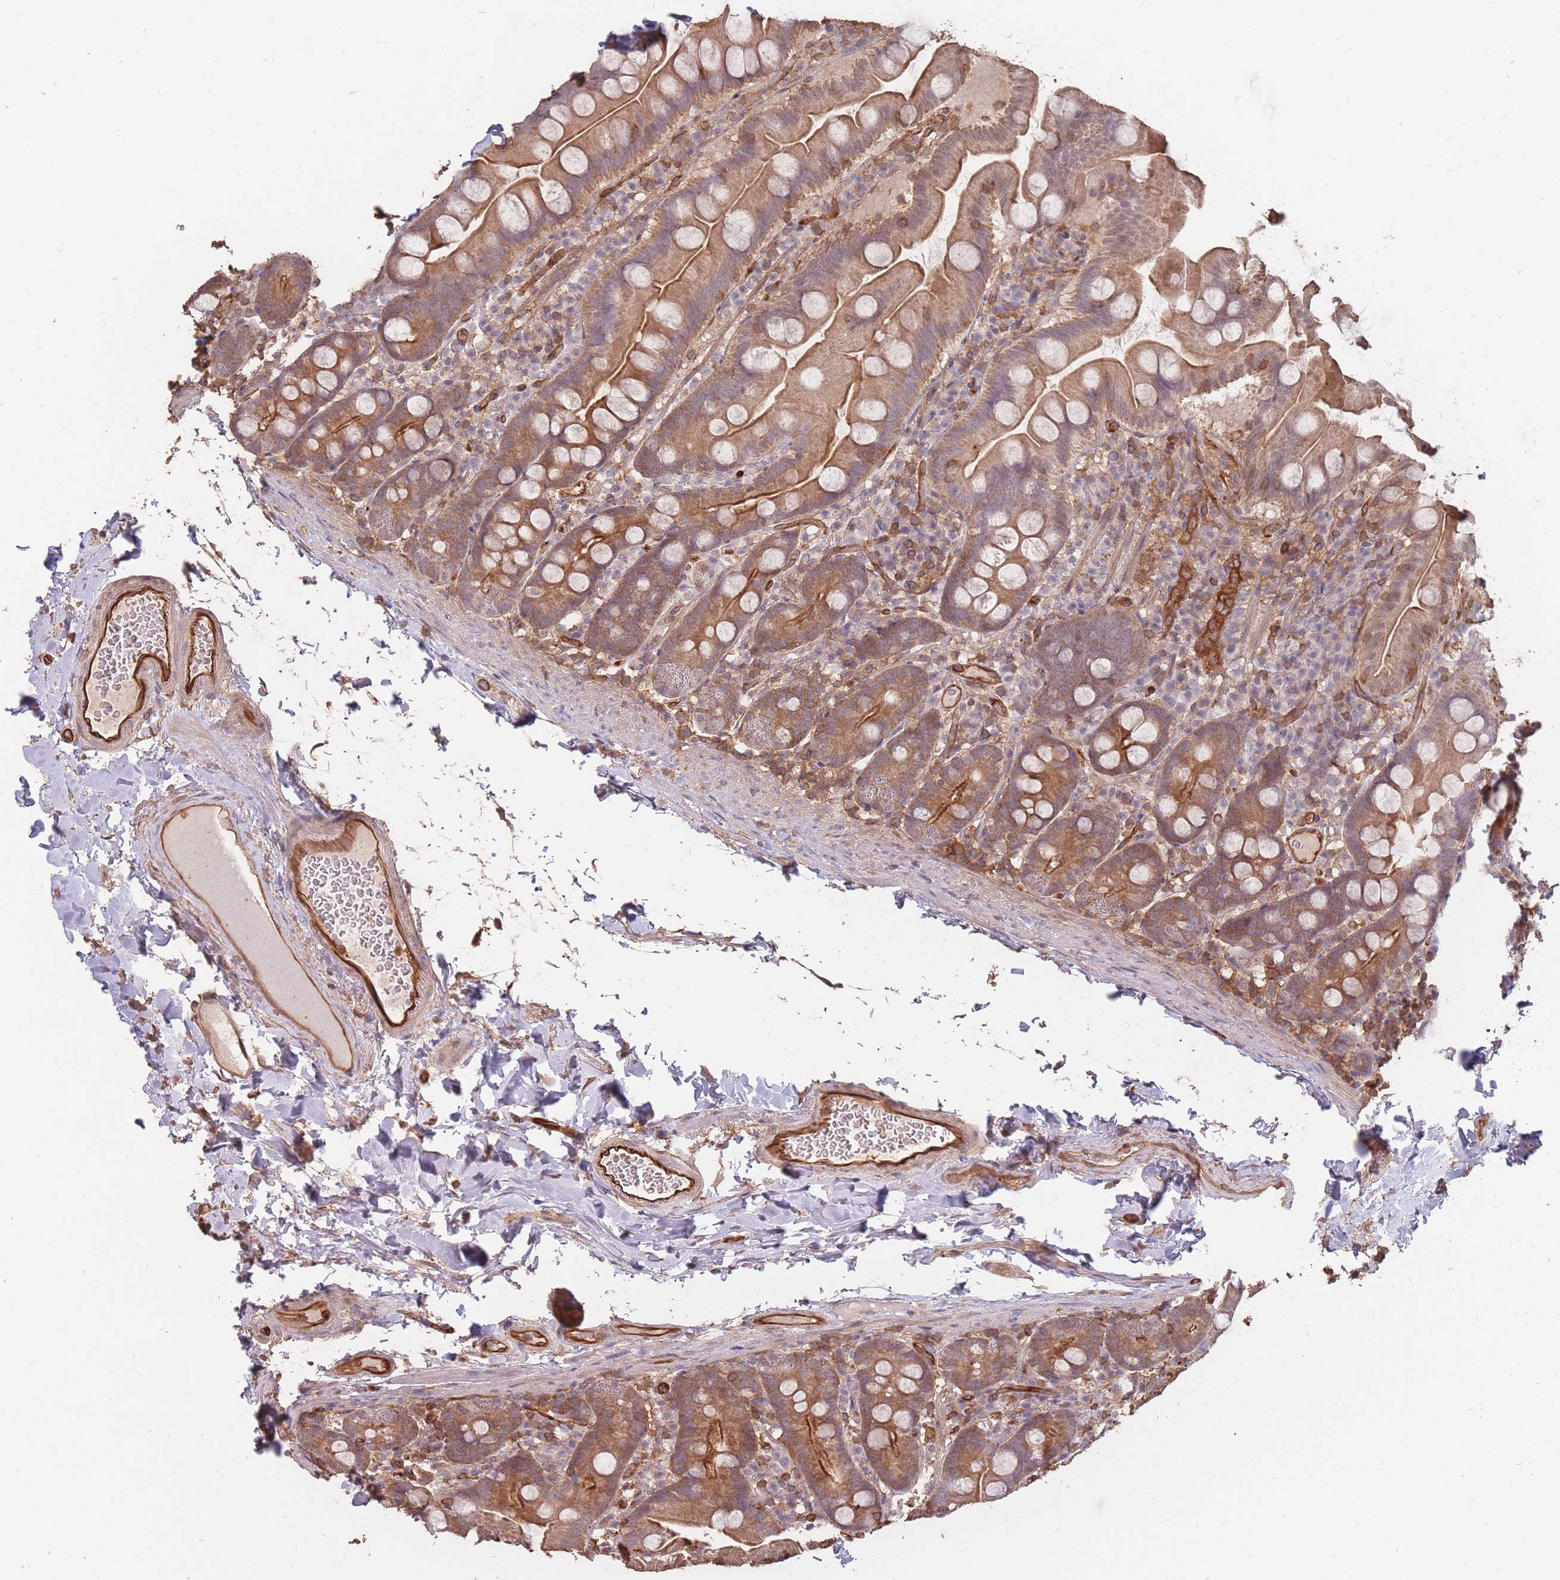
{"staining": {"intensity": "moderate", "quantity": "25%-75%", "location": "cytoplasmic/membranous"}, "tissue": "small intestine", "cell_type": "Glandular cells", "image_type": "normal", "snomed": [{"axis": "morphology", "description": "Normal tissue, NOS"}, {"axis": "topography", "description": "Small intestine"}], "caption": "High-magnification brightfield microscopy of benign small intestine stained with DAB (3,3'-diaminobenzidine) (brown) and counterstained with hematoxylin (blue). glandular cells exhibit moderate cytoplasmic/membranous expression is appreciated in about25%-75% of cells.", "gene": "PLS3", "patient": {"sex": "female", "age": 68}}